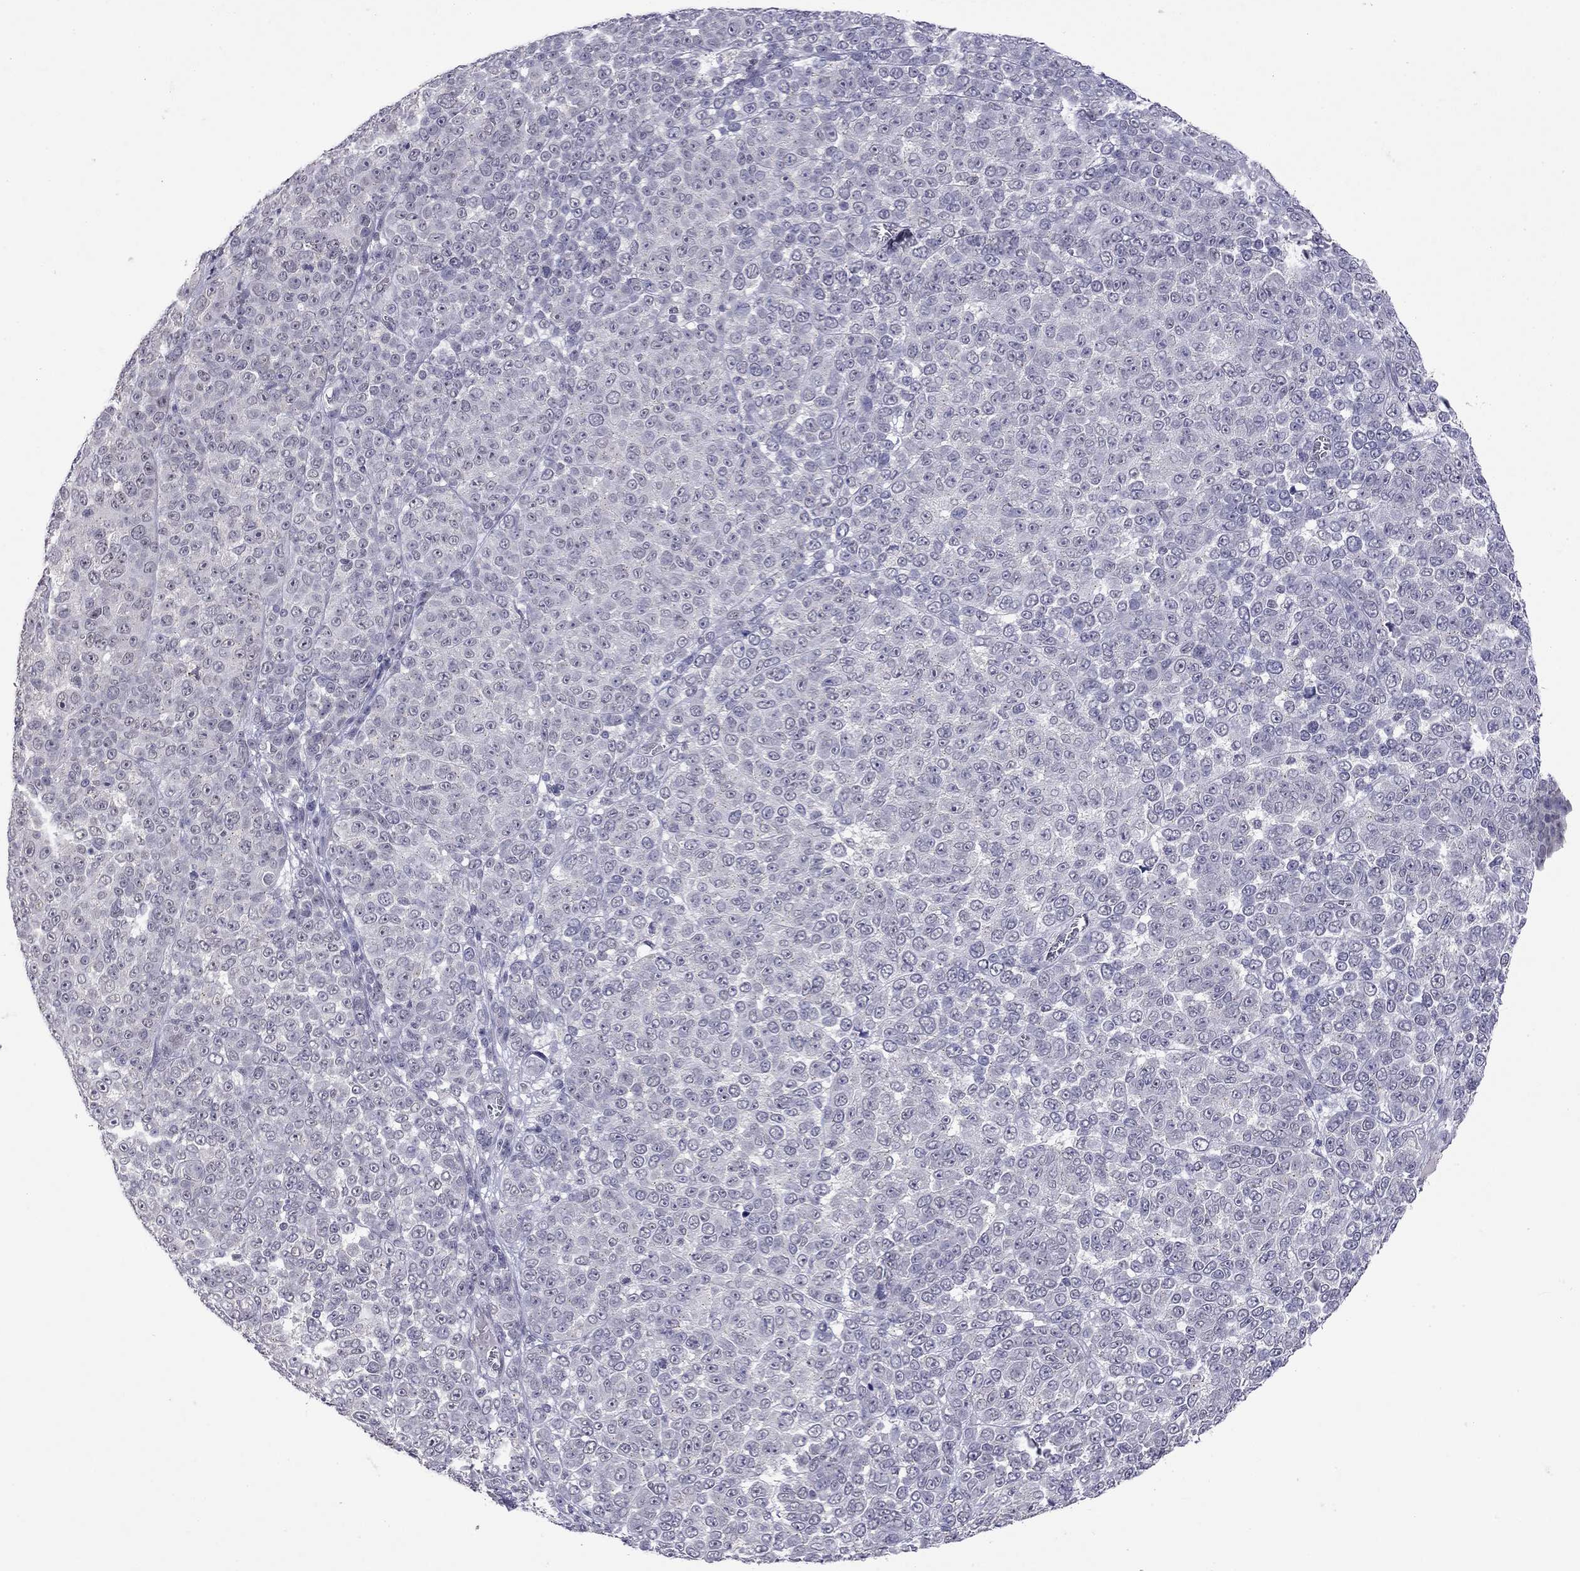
{"staining": {"intensity": "negative", "quantity": "none", "location": "none"}, "tissue": "melanoma", "cell_type": "Tumor cells", "image_type": "cancer", "snomed": [{"axis": "morphology", "description": "Malignant melanoma, NOS"}, {"axis": "topography", "description": "Skin"}], "caption": "The micrograph displays no staining of tumor cells in melanoma.", "gene": "WNK3", "patient": {"sex": "female", "age": 95}}